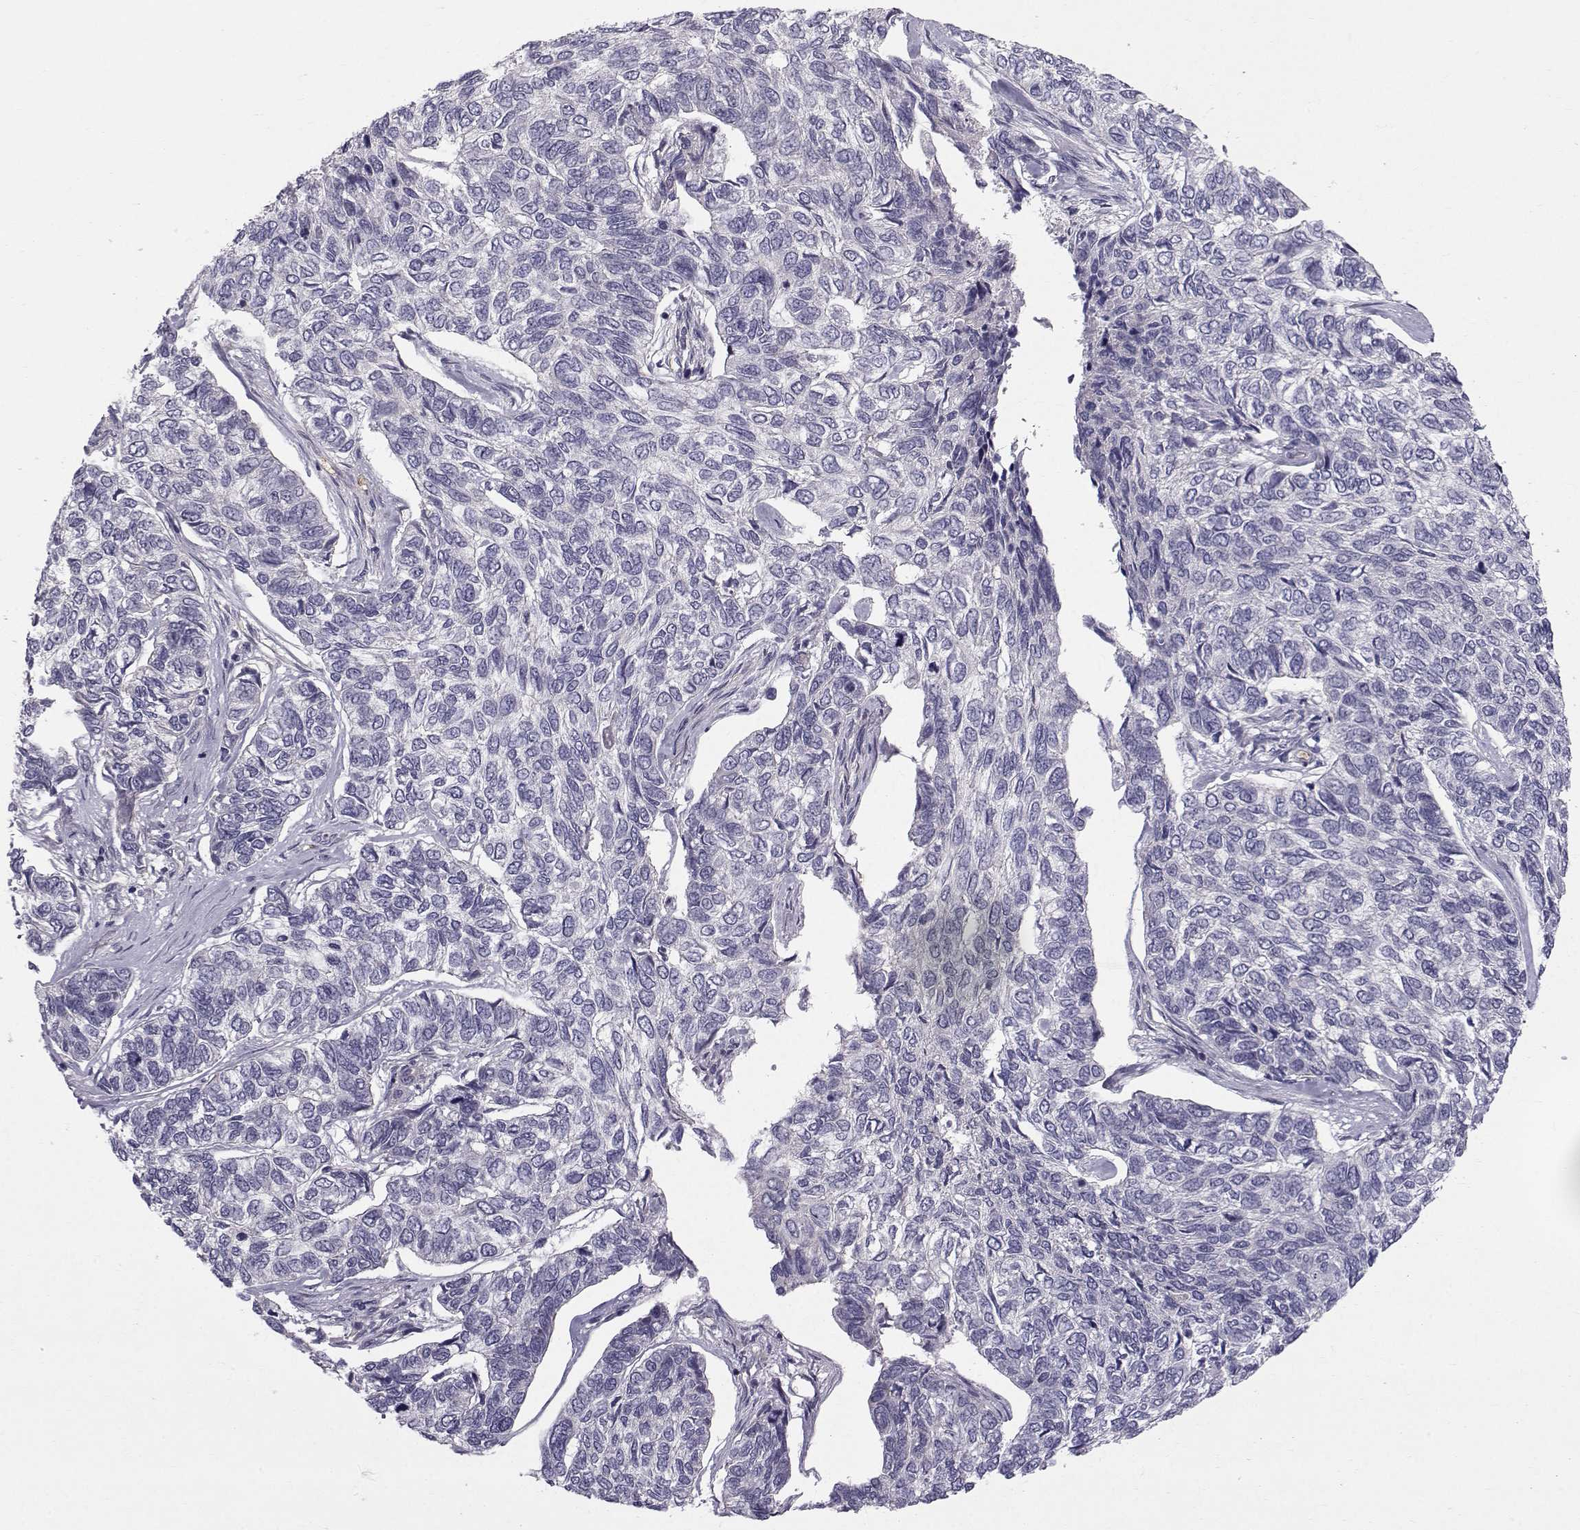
{"staining": {"intensity": "negative", "quantity": "none", "location": "none"}, "tissue": "skin cancer", "cell_type": "Tumor cells", "image_type": "cancer", "snomed": [{"axis": "morphology", "description": "Basal cell carcinoma"}, {"axis": "topography", "description": "Skin"}], "caption": "Immunohistochemistry photomicrograph of skin cancer (basal cell carcinoma) stained for a protein (brown), which displays no positivity in tumor cells. (DAB immunohistochemistry, high magnification).", "gene": "QPCT", "patient": {"sex": "female", "age": 65}}